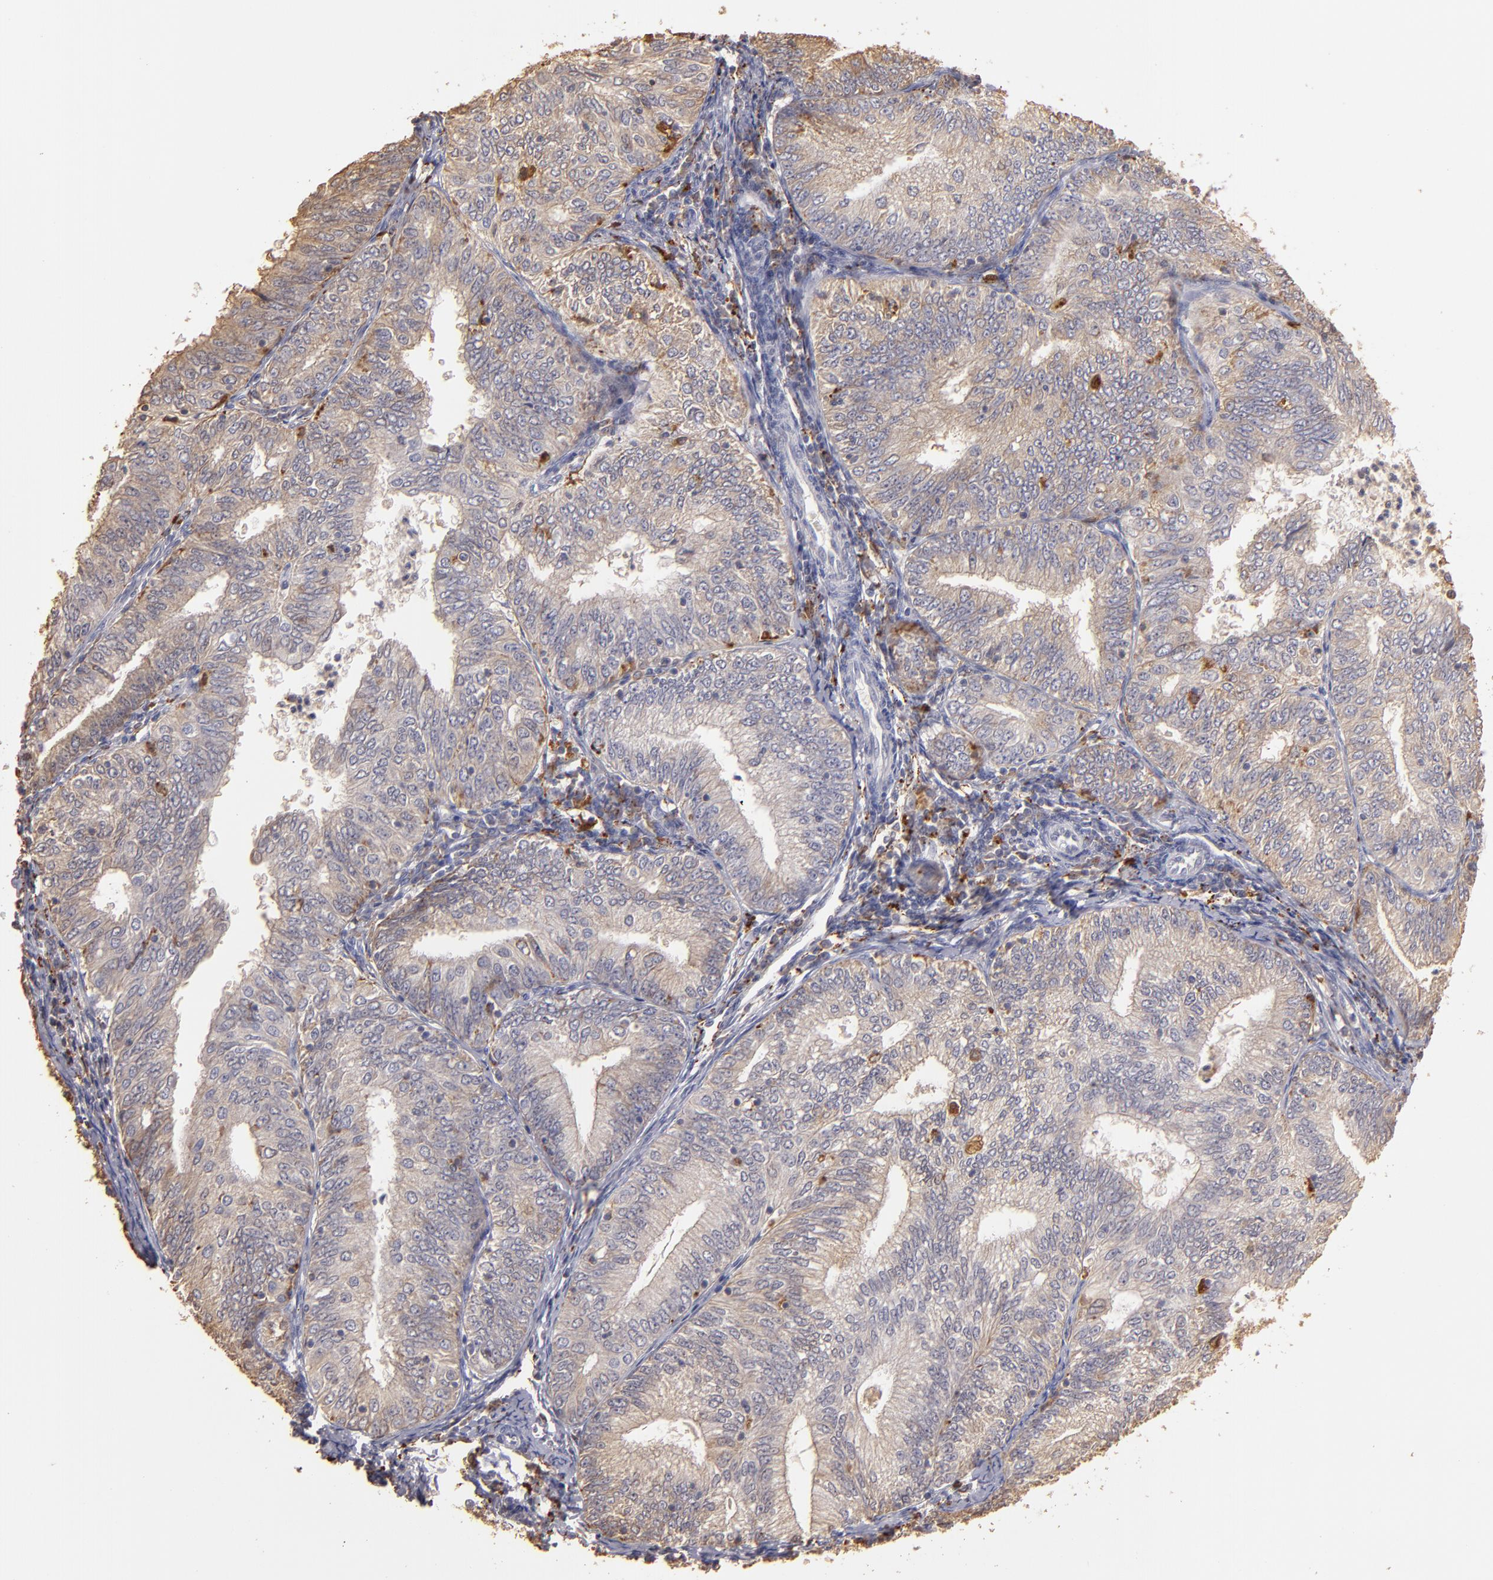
{"staining": {"intensity": "moderate", "quantity": ">75%", "location": "cytoplasmic/membranous"}, "tissue": "endometrial cancer", "cell_type": "Tumor cells", "image_type": "cancer", "snomed": [{"axis": "morphology", "description": "Adenocarcinoma, NOS"}, {"axis": "topography", "description": "Endometrium"}], "caption": "Immunohistochemistry of adenocarcinoma (endometrial) demonstrates medium levels of moderate cytoplasmic/membranous expression in about >75% of tumor cells.", "gene": "TRAF1", "patient": {"sex": "female", "age": 69}}